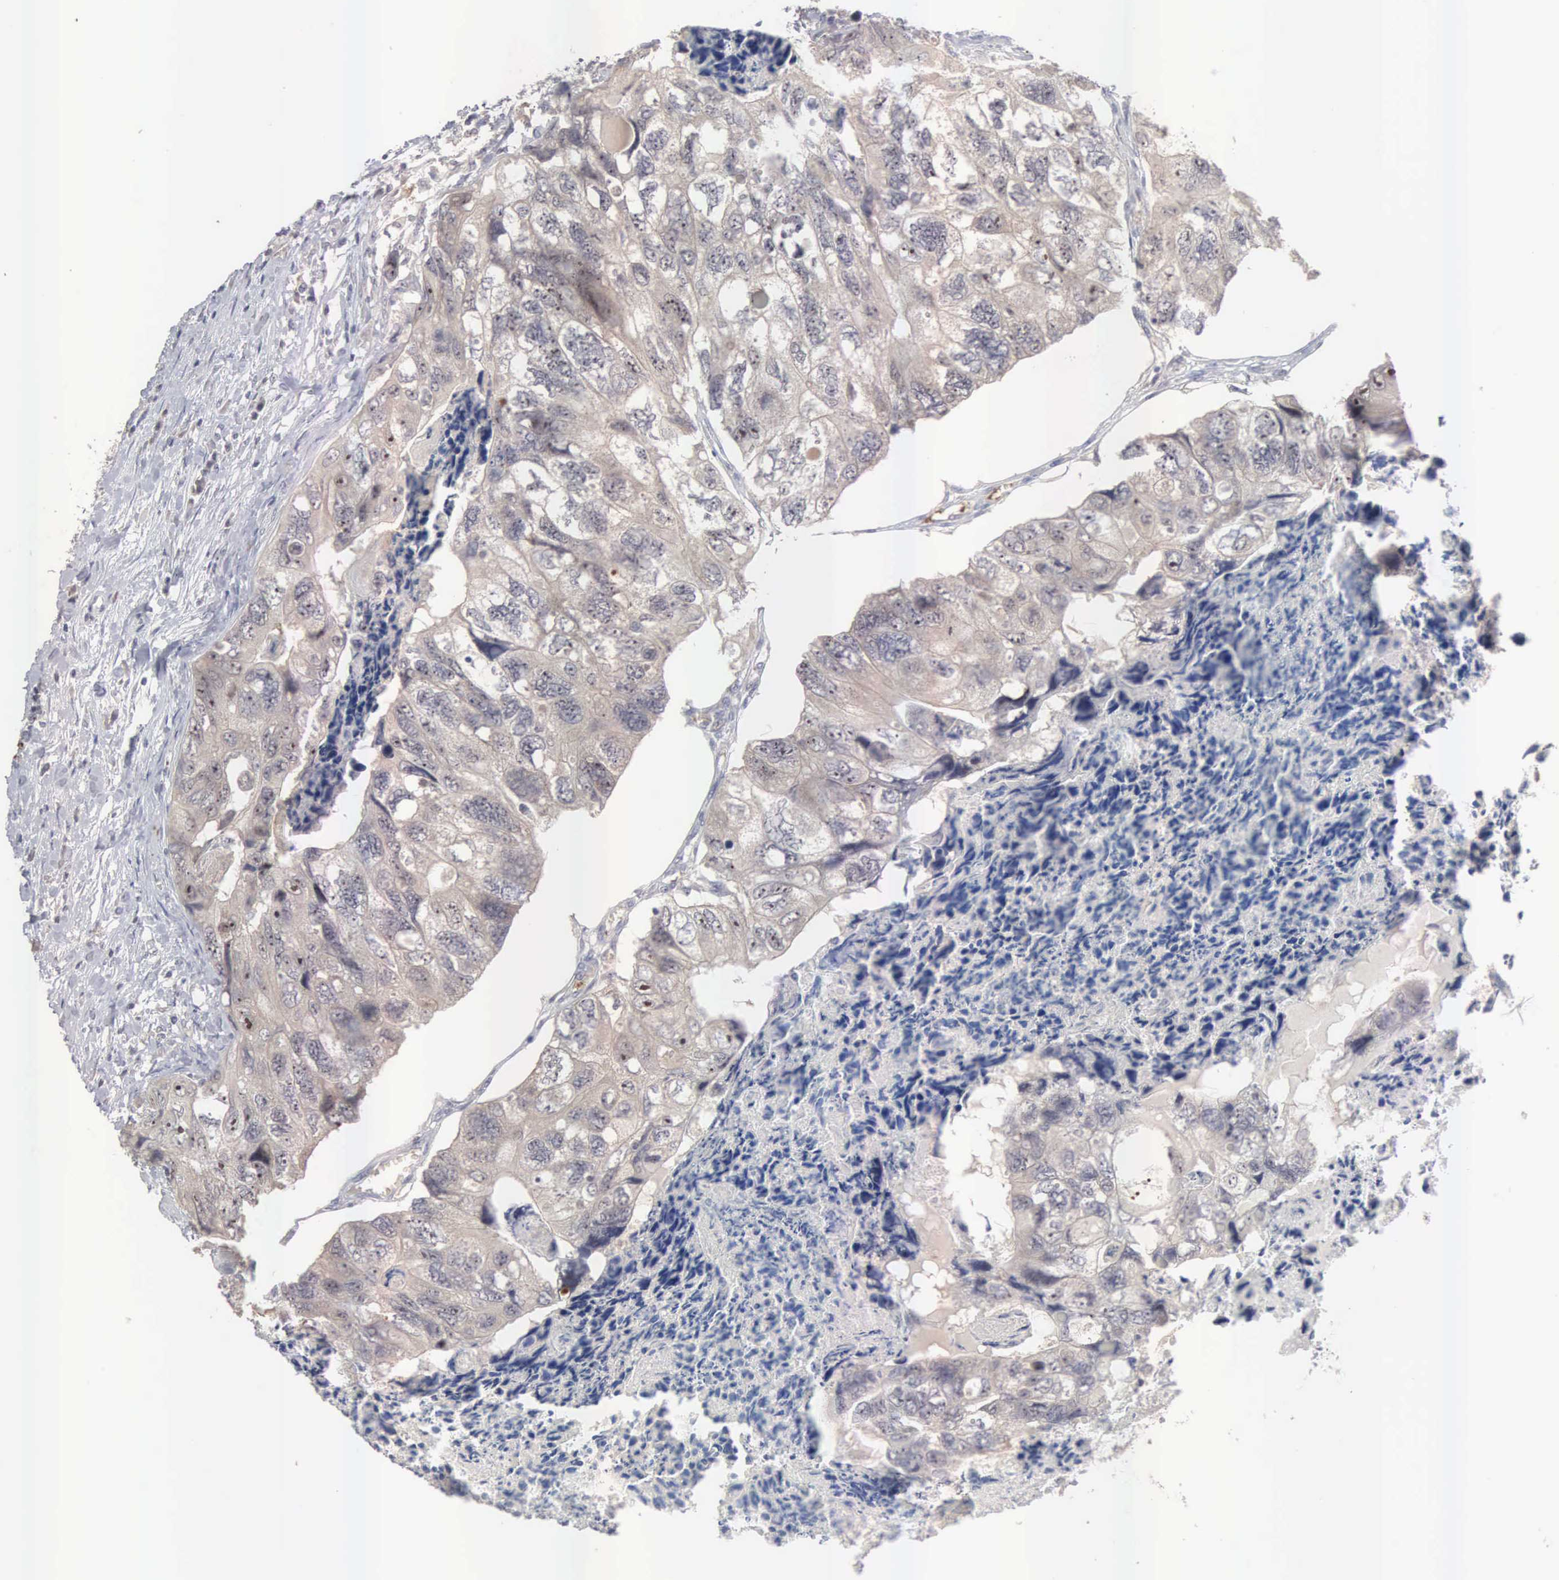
{"staining": {"intensity": "weak", "quantity": "25%-75%", "location": "cytoplasmic/membranous"}, "tissue": "colorectal cancer", "cell_type": "Tumor cells", "image_type": "cancer", "snomed": [{"axis": "morphology", "description": "Adenocarcinoma, NOS"}, {"axis": "topography", "description": "Rectum"}], "caption": "High-power microscopy captured an IHC micrograph of colorectal adenocarcinoma, revealing weak cytoplasmic/membranous positivity in about 25%-75% of tumor cells. (brown staining indicates protein expression, while blue staining denotes nuclei).", "gene": "ACOT4", "patient": {"sex": "female", "age": 82}}